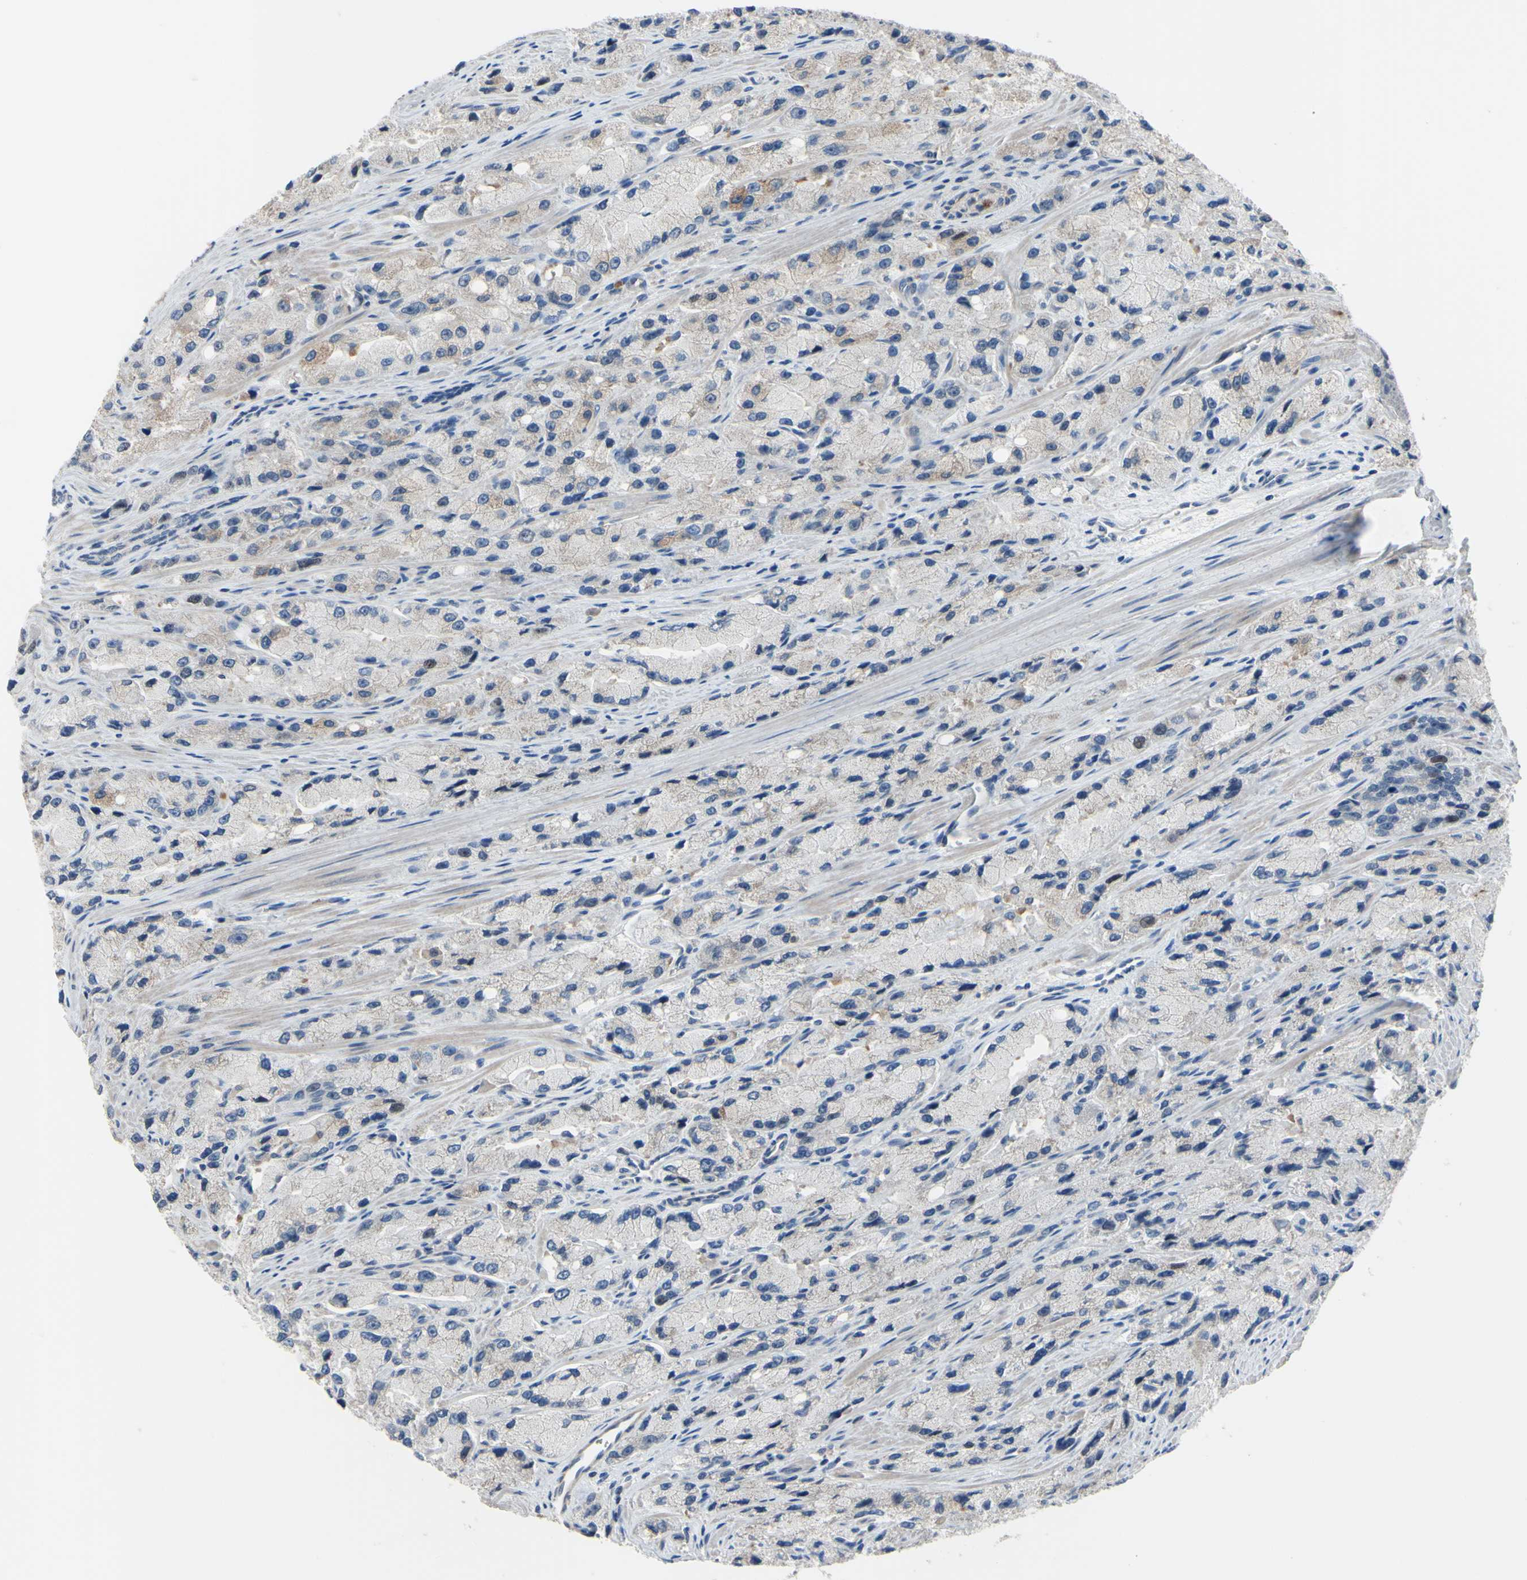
{"staining": {"intensity": "negative", "quantity": "none", "location": "none"}, "tissue": "prostate cancer", "cell_type": "Tumor cells", "image_type": "cancer", "snomed": [{"axis": "morphology", "description": "Adenocarcinoma, High grade"}, {"axis": "topography", "description": "Prostate"}], "caption": "This image is of adenocarcinoma (high-grade) (prostate) stained with immunohistochemistry to label a protein in brown with the nuclei are counter-stained blue. There is no expression in tumor cells.", "gene": "LHX9", "patient": {"sex": "male", "age": 58}}